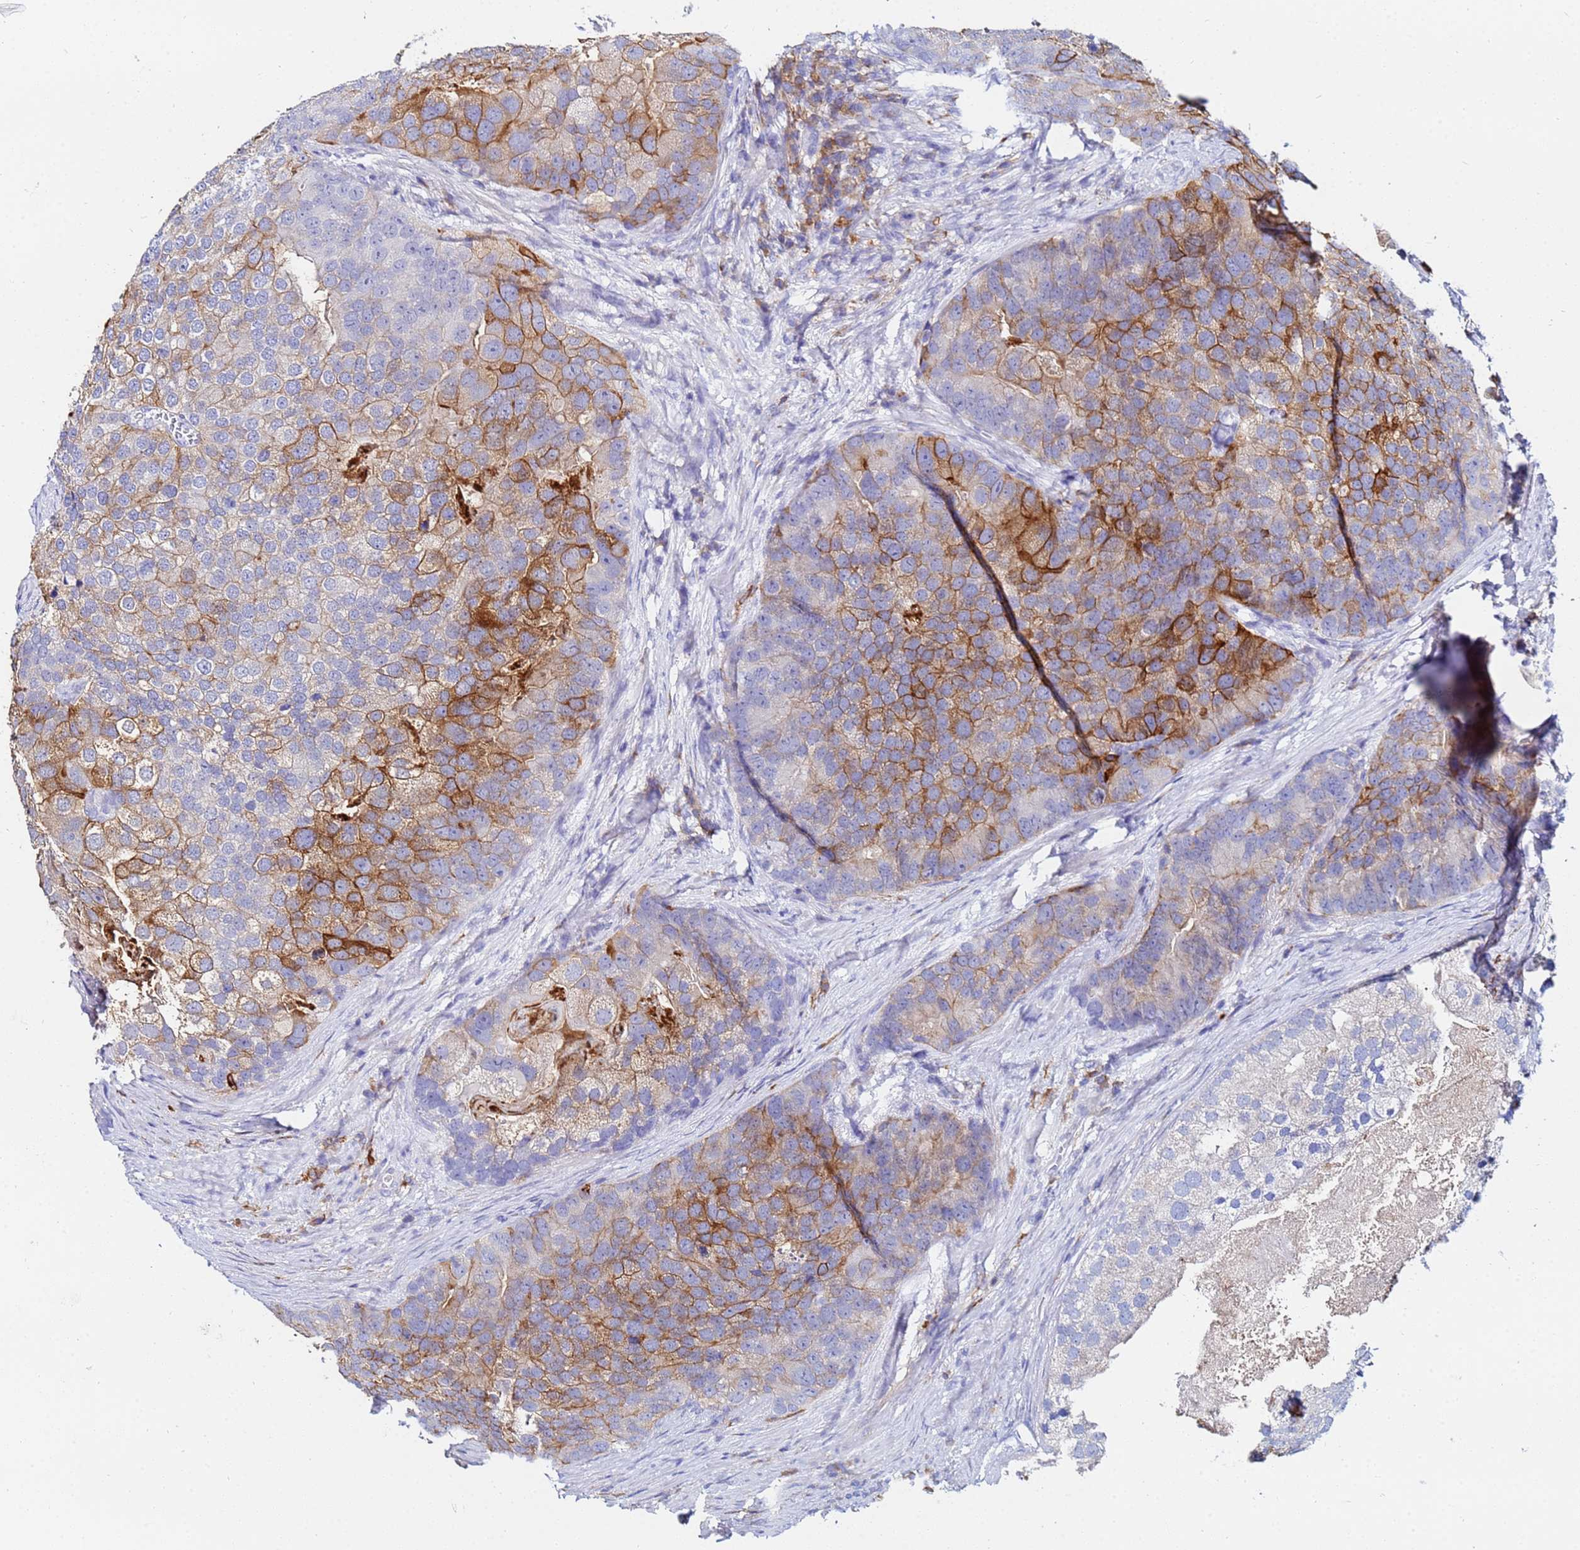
{"staining": {"intensity": "strong", "quantity": ">75%", "location": "cytoplasmic/membranous,nuclear"}, "tissue": "prostate cancer", "cell_type": "Tumor cells", "image_type": "cancer", "snomed": [{"axis": "morphology", "description": "Adenocarcinoma, High grade"}, {"axis": "topography", "description": "Prostate"}], "caption": "A high amount of strong cytoplasmic/membranous and nuclear expression is seen in about >75% of tumor cells in prostate cancer (high-grade adenocarcinoma) tissue.", "gene": "BASP1", "patient": {"sex": "male", "age": 62}}